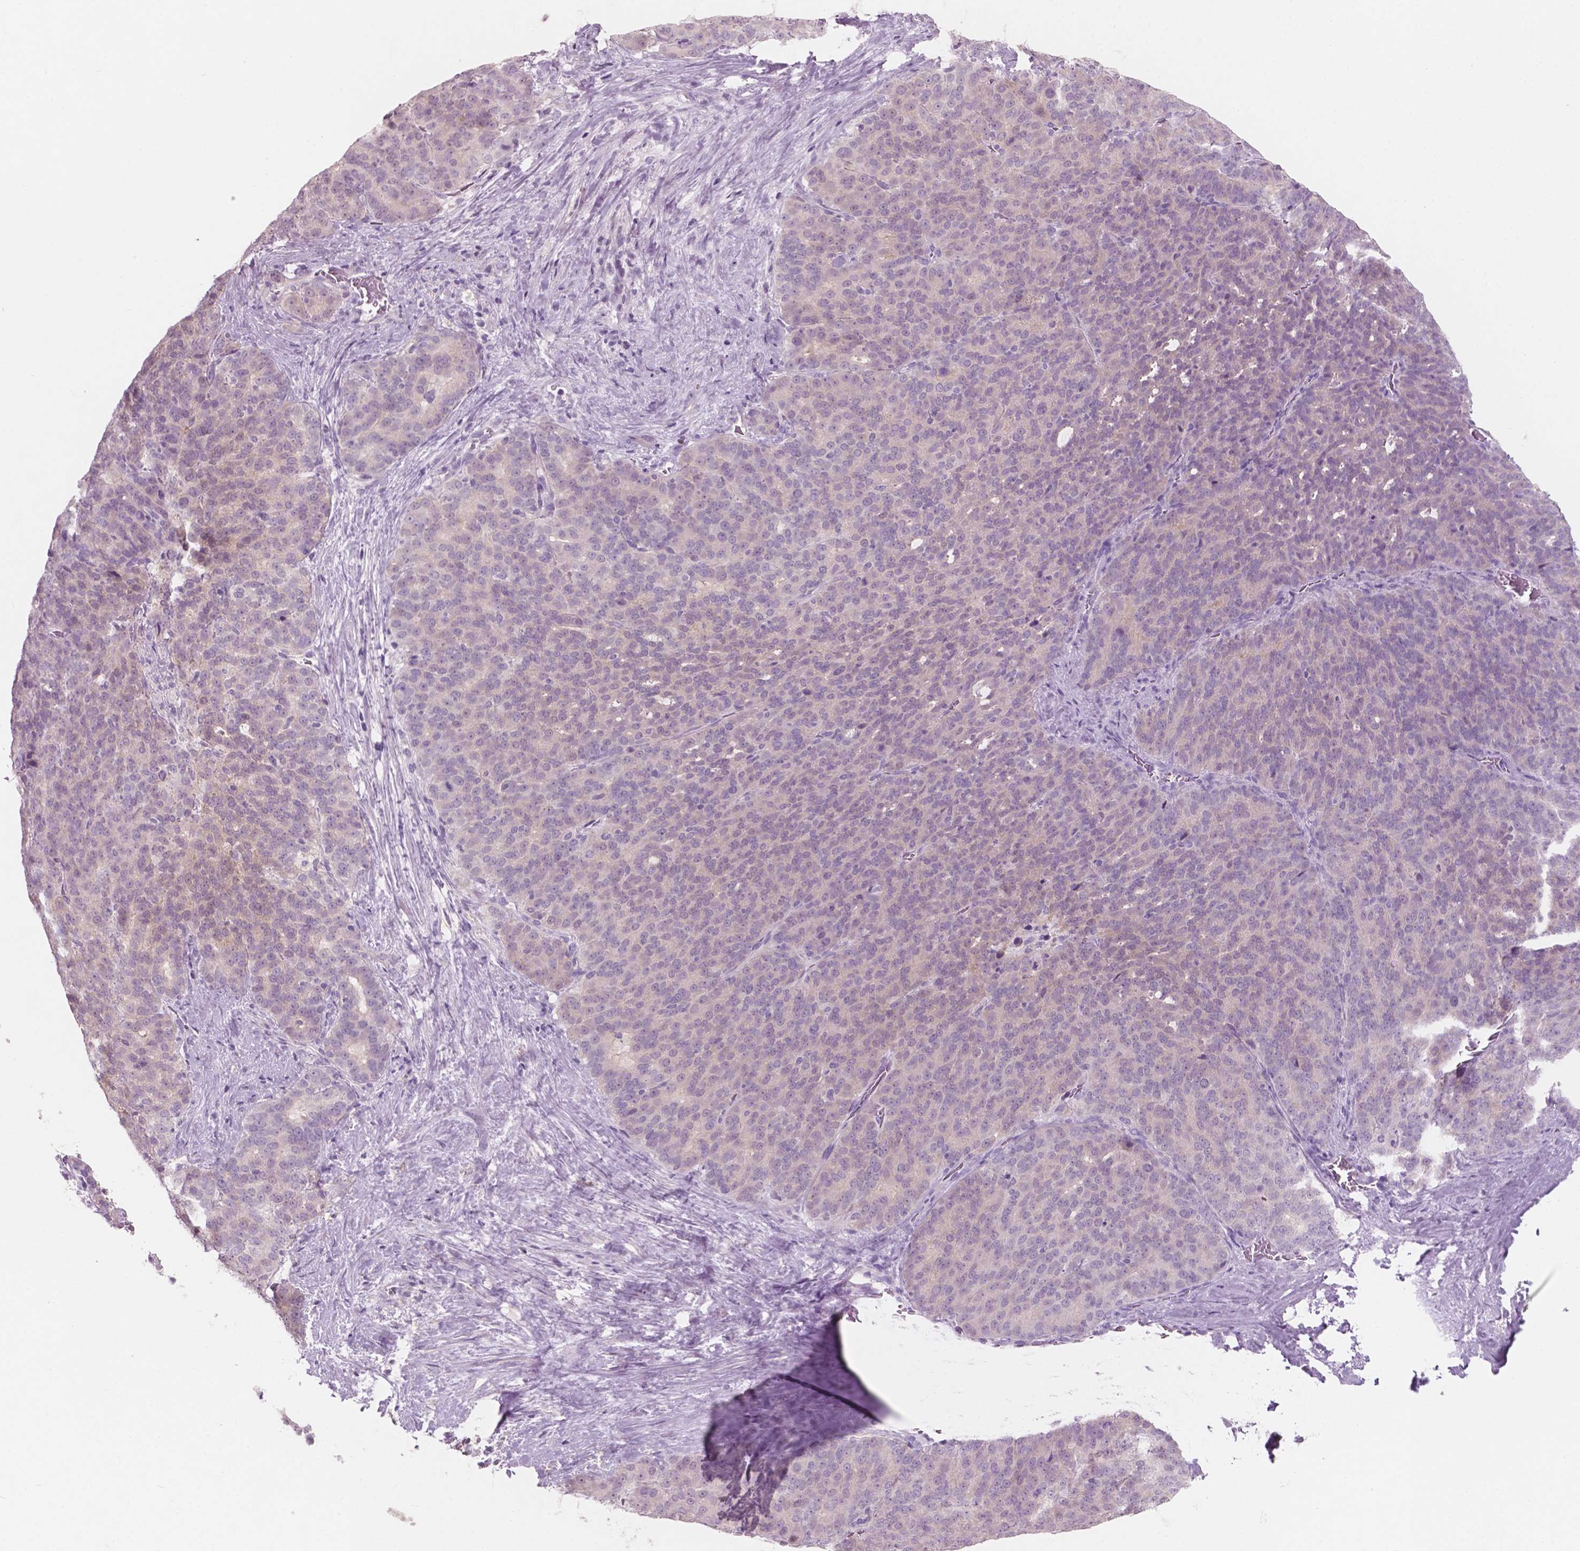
{"staining": {"intensity": "negative", "quantity": "none", "location": "none"}, "tissue": "liver cancer", "cell_type": "Tumor cells", "image_type": "cancer", "snomed": [{"axis": "morphology", "description": "Cholangiocarcinoma"}, {"axis": "topography", "description": "Liver"}], "caption": "Micrograph shows no protein positivity in tumor cells of liver cholangiocarcinoma tissue.", "gene": "AWAT1", "patient": {"sex": "female", "age": 47}}